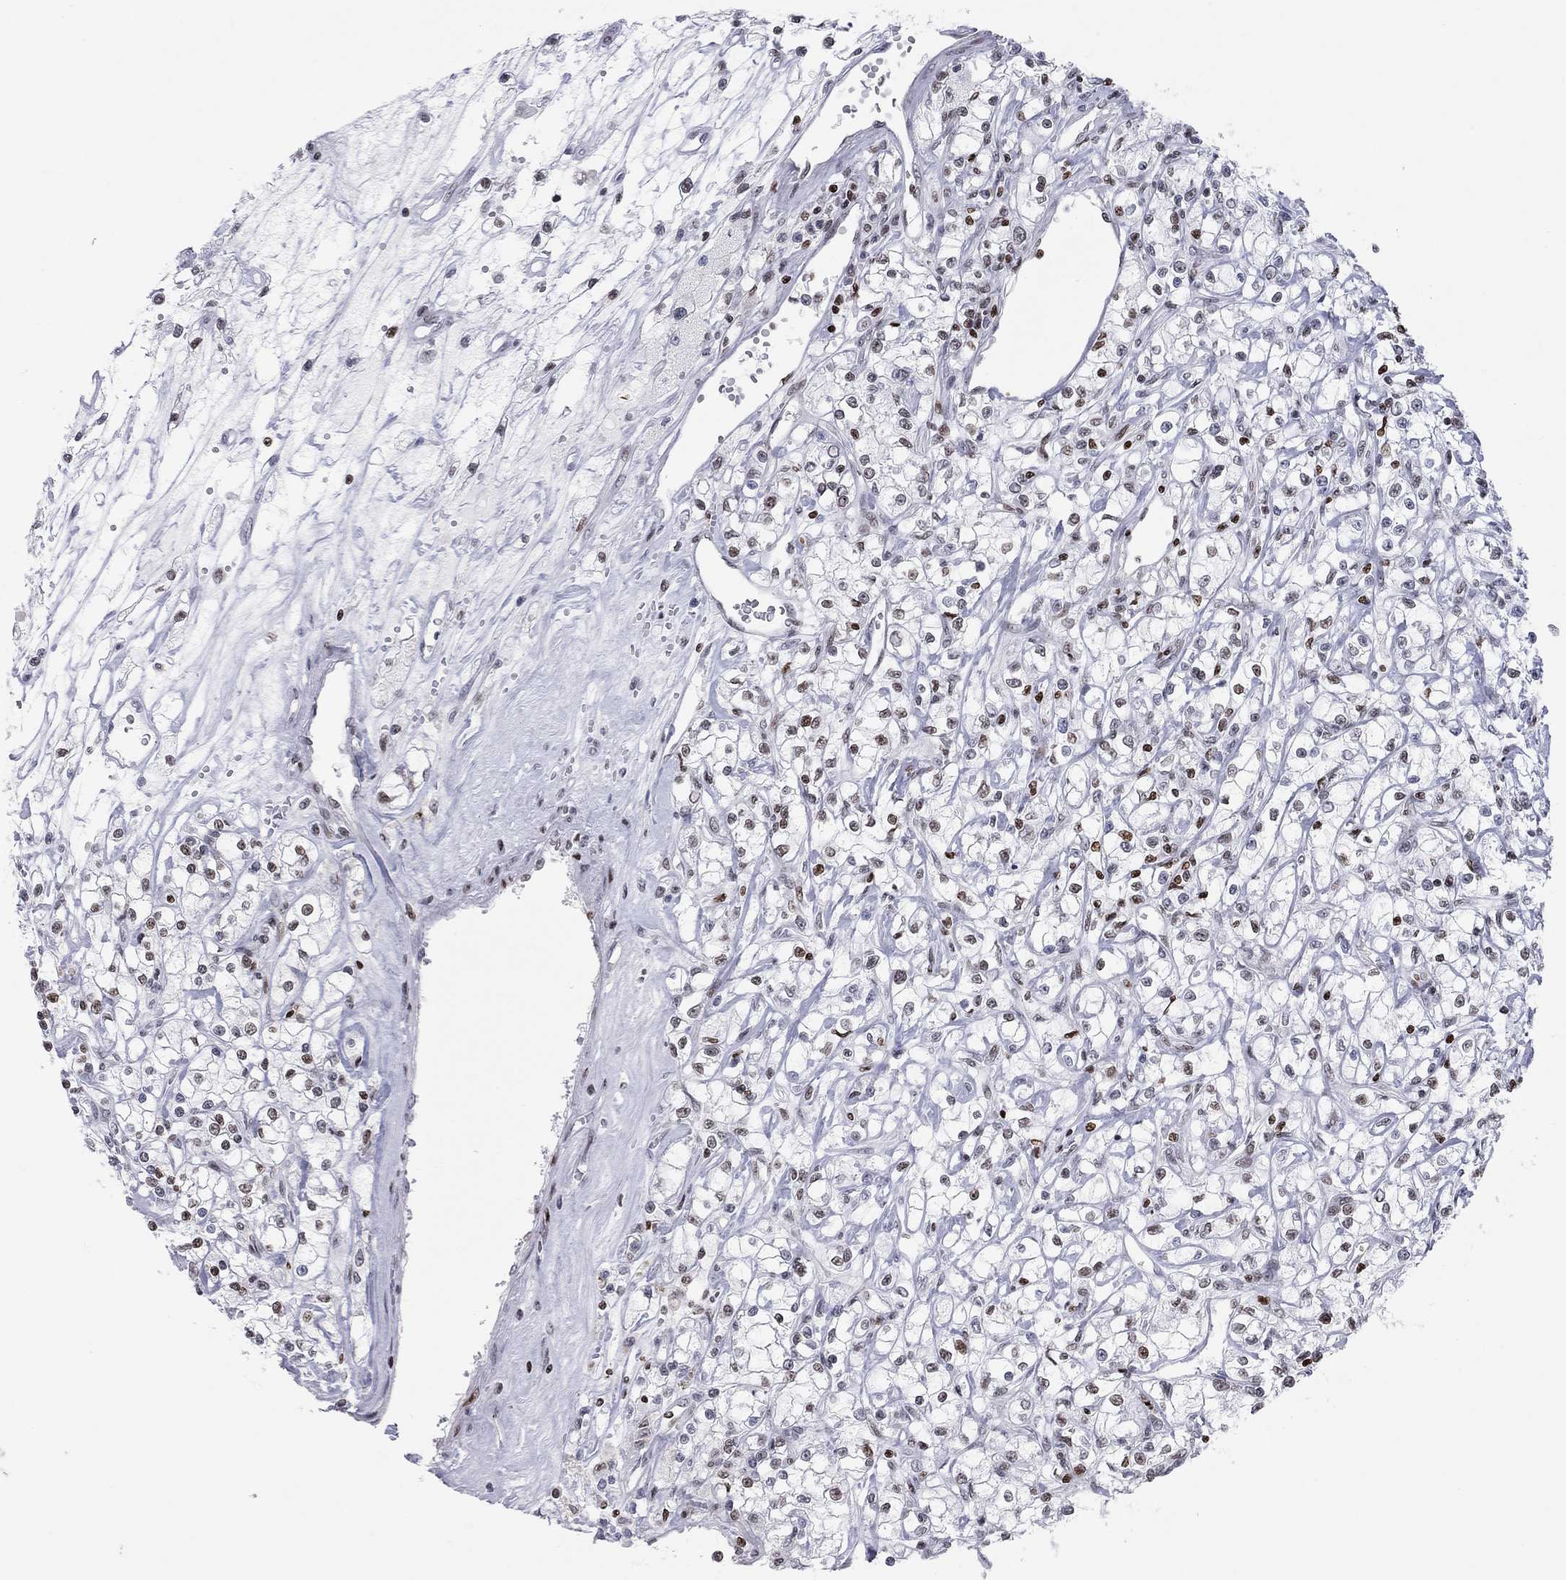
{"staining": {"intensity": "moderate", "quantity": "<25%", "location": "nuclear"}, "tissue": "renal cancer", "cell_type": "Tumor cells", "image_type": "cancer", "snomed": [{"axis": "morphology", "description": "Adenocarcinoma, NOS"}, {"axis": "topography", "description": "Kidney"}], "caption": "Human renal cancer (adenocarcinoma) stained with a protein marker exhibits moderate staining in tumor cells.", "gene": "H2AX", "patient": {"sex": "female", "age": 59}}